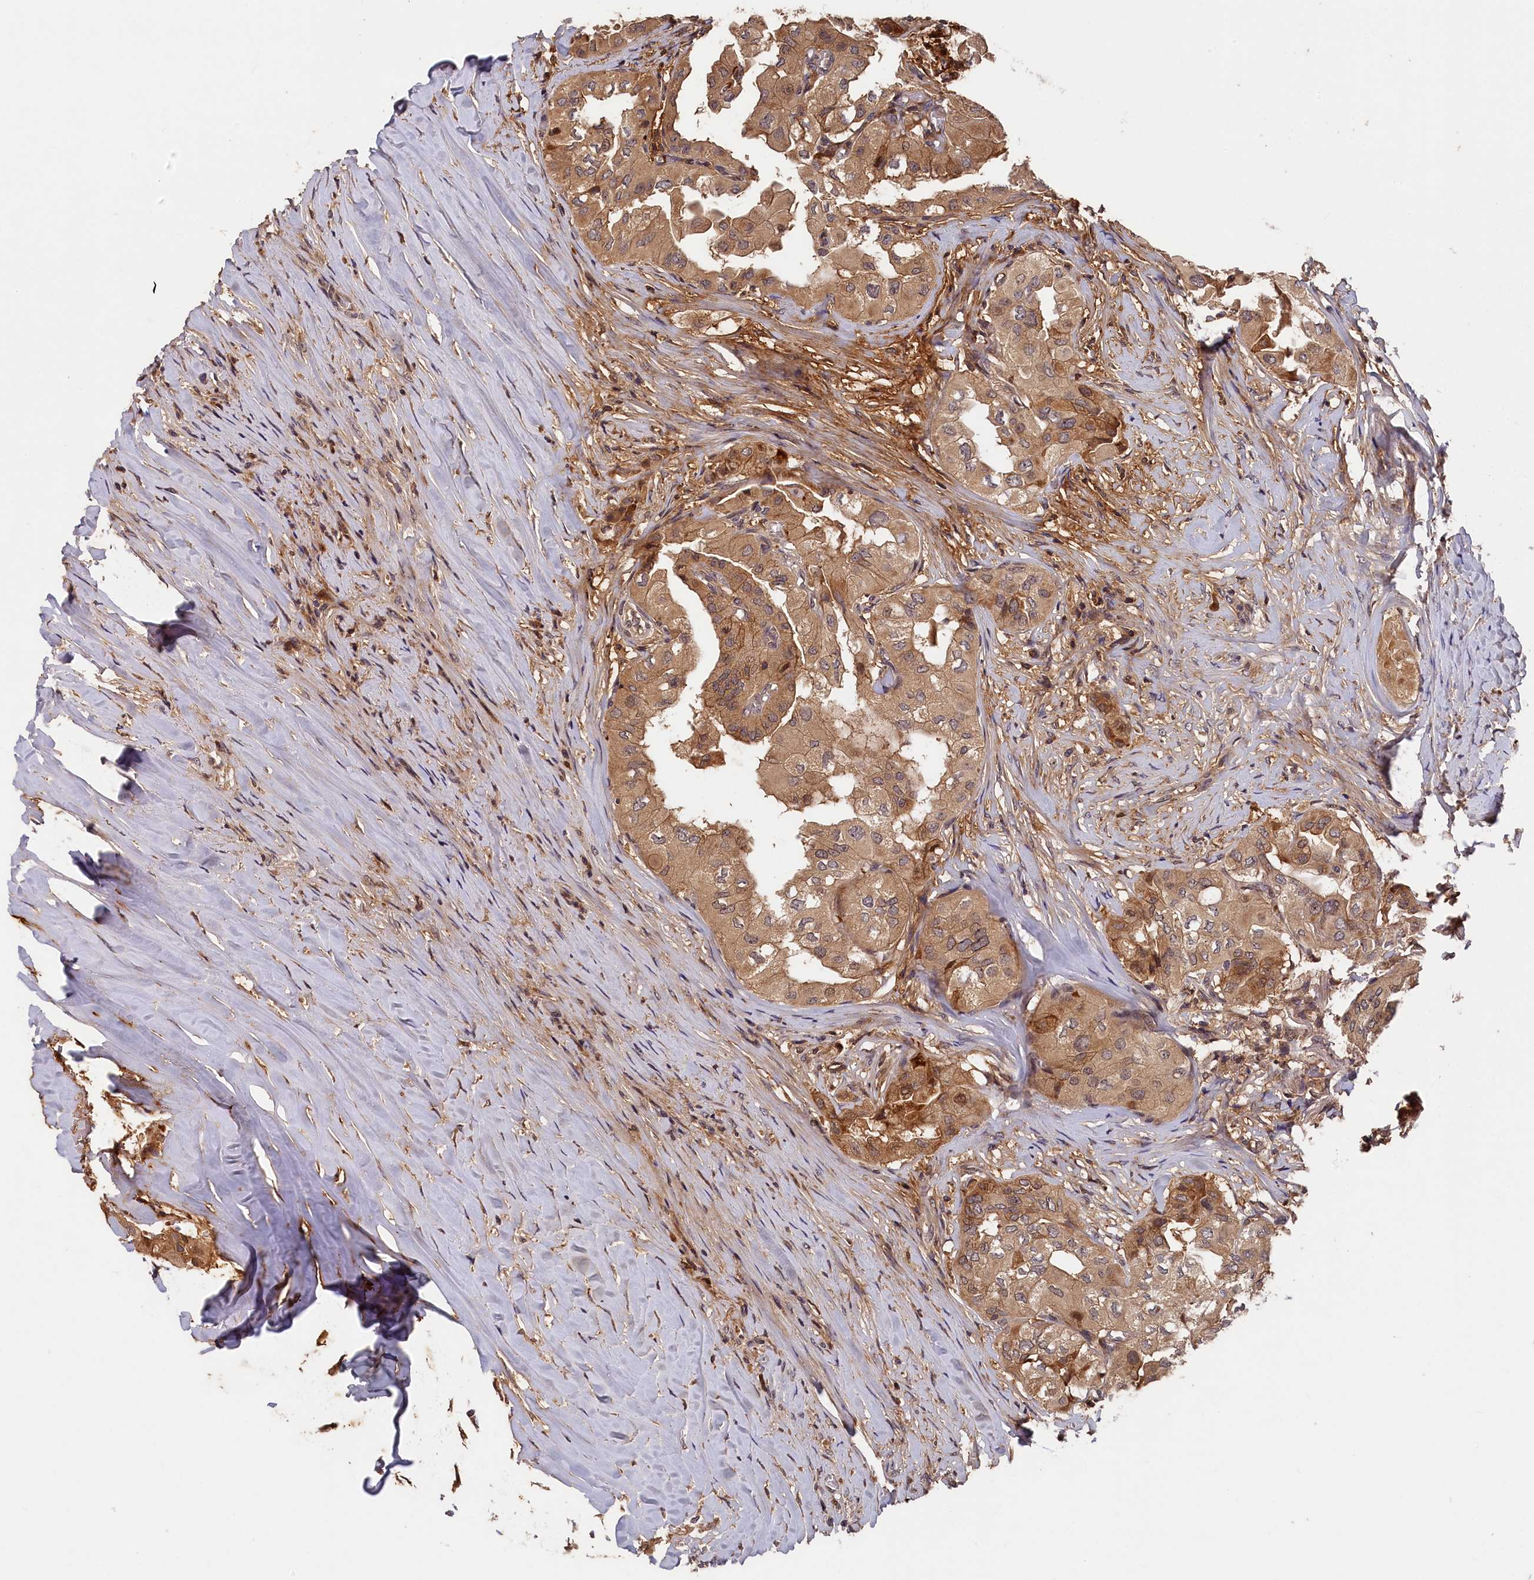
{"staining": {"intensity": "moderate", "quantity": ">75%", "location": "cytoplasmic/membranous"}, "tissue": "thyroid cancer", "cell_type": "Tumor cells", "image_type": "cancer", "snomed": [{"axis": "morphology", "description": "Papillary adenocarcinoma, NOS"}, {"axis": "topography", "description": "Thyroid gland"}], "caption": "IHC of human thyroid papillary adenocarcinoma reveals medium levels of moderate cytoplasmic/membranous staining in about >75% of tumor cells. Using DAB (brown) and hematoxylin (blue) stains, captured at high magnification using brightfield microscopy.", "gene": "ITIH1", "patient": {"sex": "female", "age": 59}}